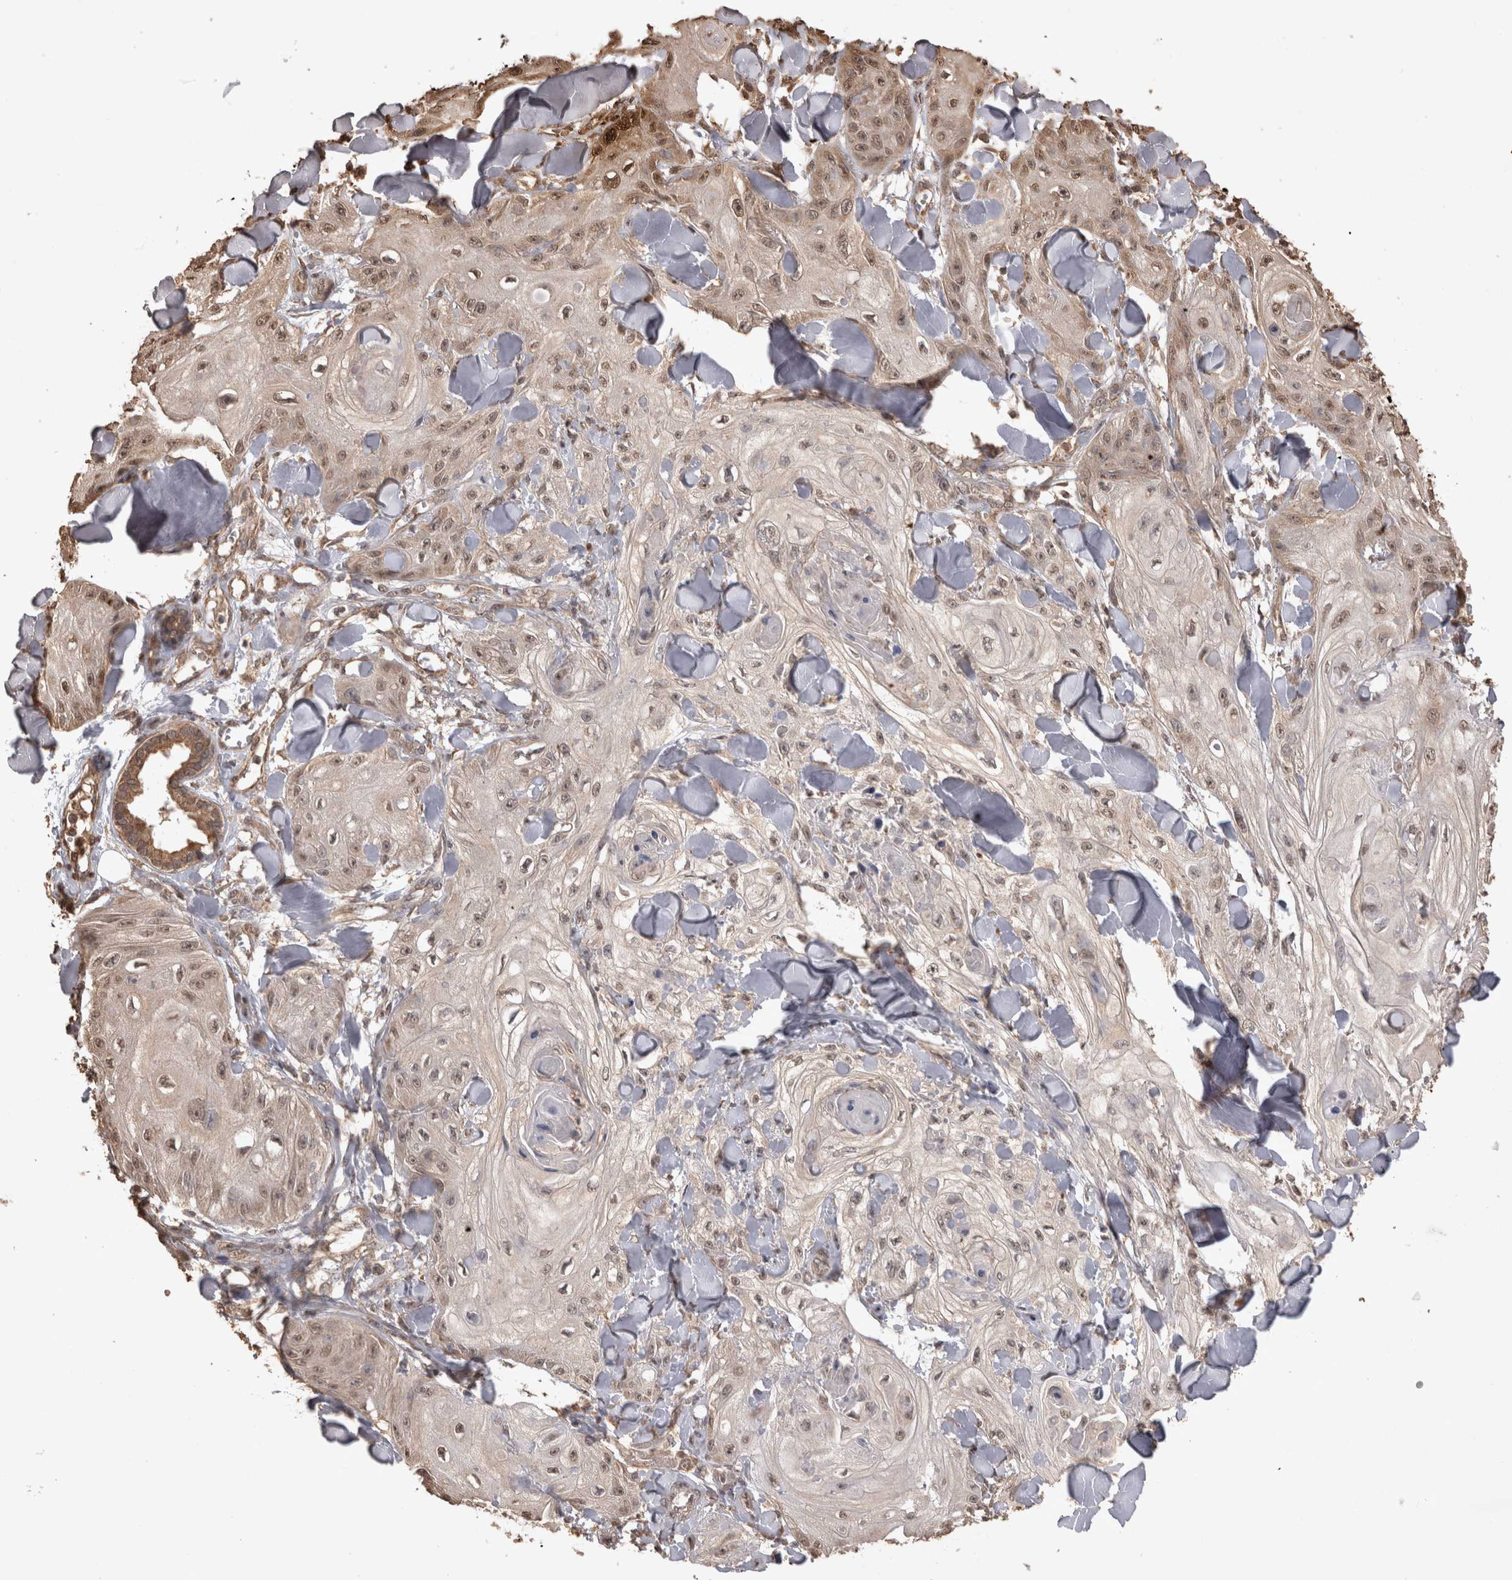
{"staining": {"intensity": "moderate", "quantity": "25%-75%", "location": "cytoplasmic/membranous,nuclear"}, "tissue": "skin cancer", "cell_type": "Tumor cells", "image_type": "cancer", "snomed": [{"axis": "morphology", "description": "Squamous cell carcinoma, NOS"}, {"axis": "topography", "description": "Skin"}], "caption": "Immunohistochemistry photomicrograph of neoplastic tissue: skin cancer (squamous cell carcinoma) stained using IHC demonstrates medium levels of moderate protein expression localized specifically in the cytoplasmic/membranous and nuclear of tumor cells, appearing as a cytoplasmic/membranous and nuclear brown color.", "gene": "SOCS5", "patient": {"sex": "male", "age": 74}}